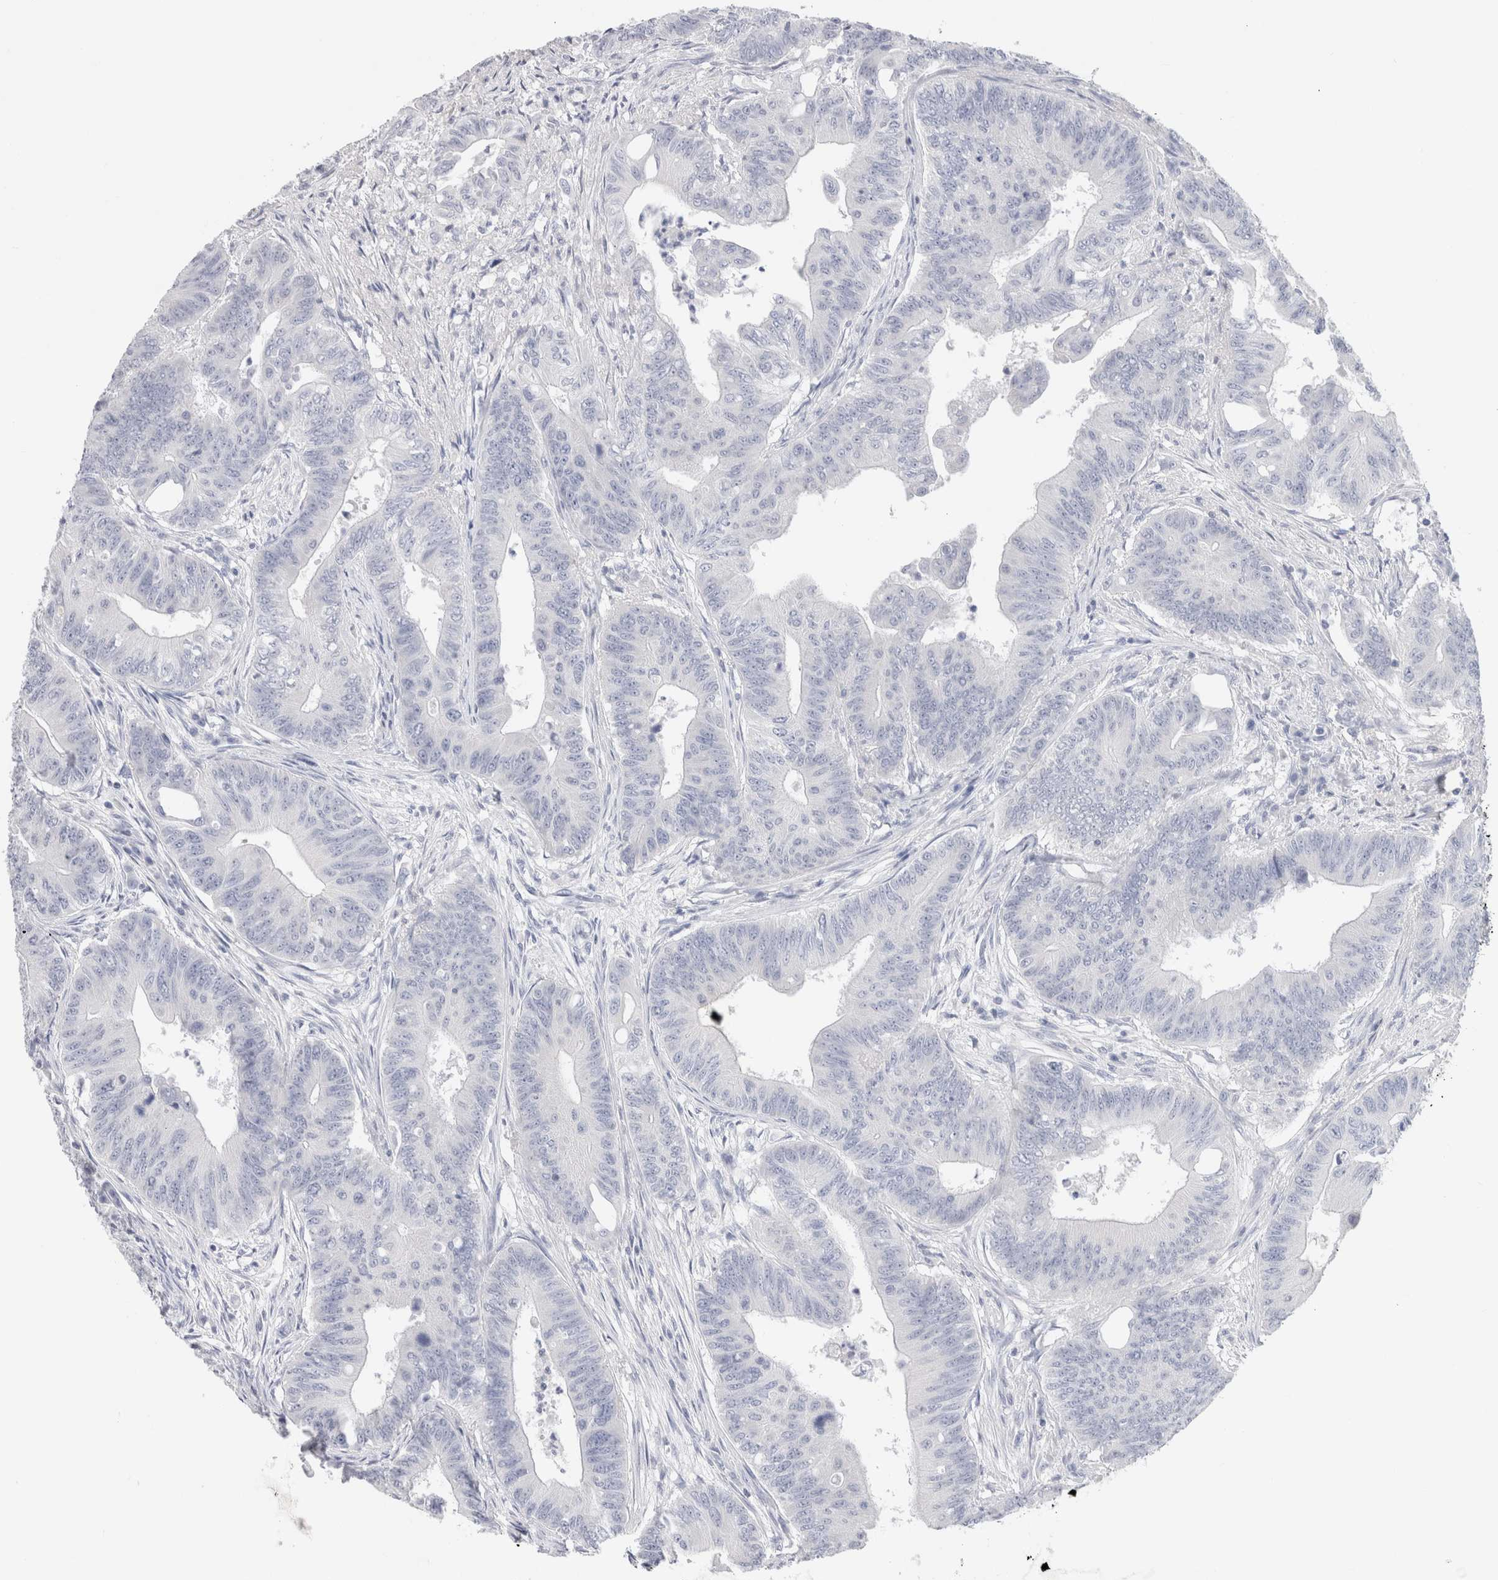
{"staining": {"intensity": "negative", "quantity": "none", "location": "none"}, "tissue": "colorectal cancer", "cell_type": "Tumor cells", "image_type": "cancer", "snomed": [{"axis": "morphology", "description": "Adenoma, NOS"}, {"axis": "morphology", "description": "Adenocarcinoma, NOS"}, {"axis": "topography", "description": "Colon"}], "caption": "Tumor cells show no significant protein positivity in colorectal cancer (adenocarcinoma). (Stains: DAB (3,3'-diaminobenzidine) immunohistochemistry (IHC) with hematoxylin counter stain, Microscopy: brightfield microscopy at high magnification).", "gene": "C9orf50", "patient": {"sex": "male", "age": 79}}